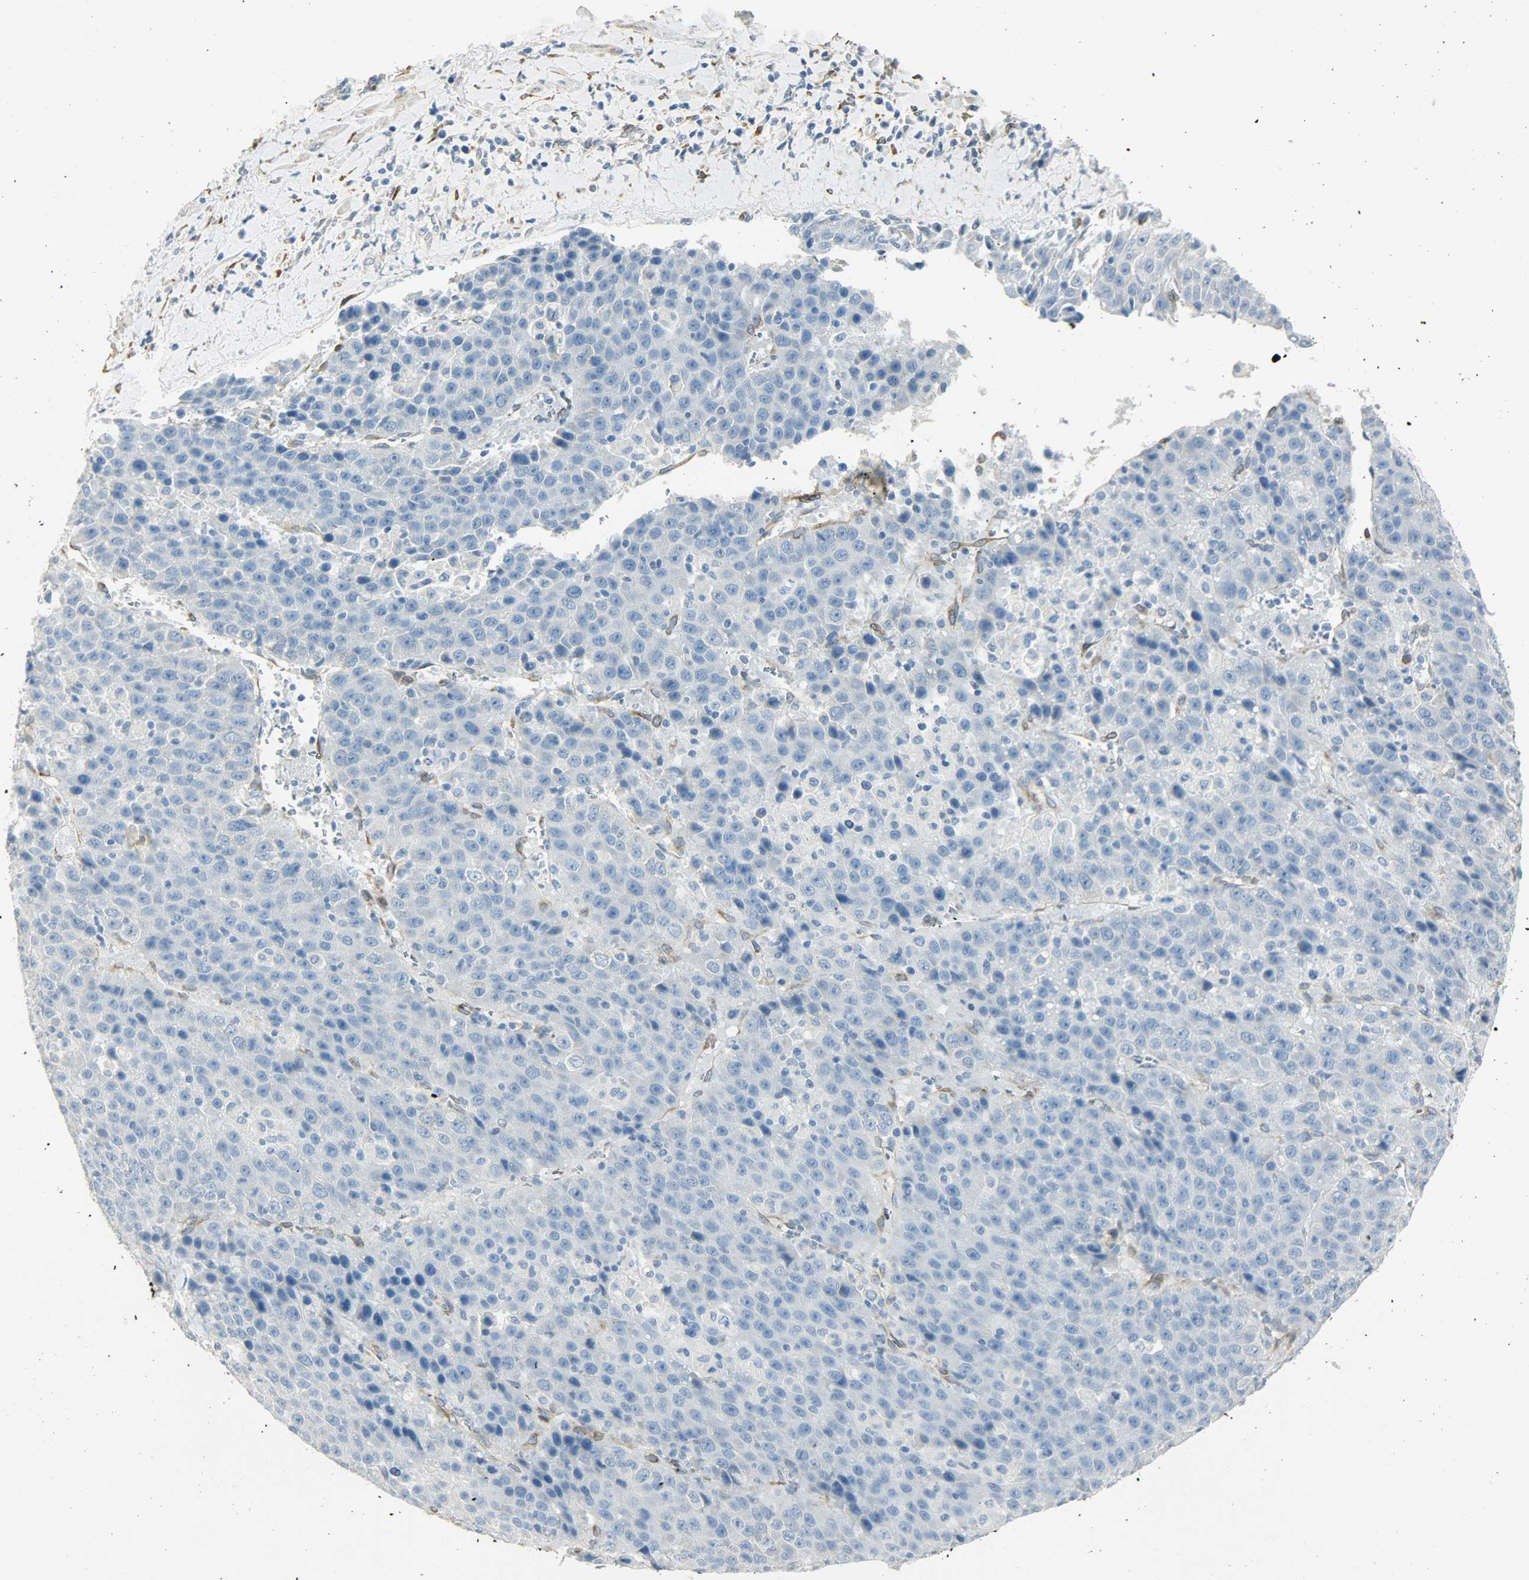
{"staining": {"intensity": "negative", "quantity": "none", "location": "none"}, "tissue": "liver cancer", "cell_type": "Tumor cells", "image_type": "cancer", "snomed": [{"axis": "morphology", "description": "Carcinoma, Hepatocellular, NOS"}, {"axis": "topography", "description": "Liver"}], "caption": "An immunohistochemistry (IHC) histopathology image of liver hepatocellular carcinoma is shown. There is no staining in tumor cells of liver hepatocellular carcinoma.", "gene": "PKD2", "patient": {"sex": "female", "age": 53}}